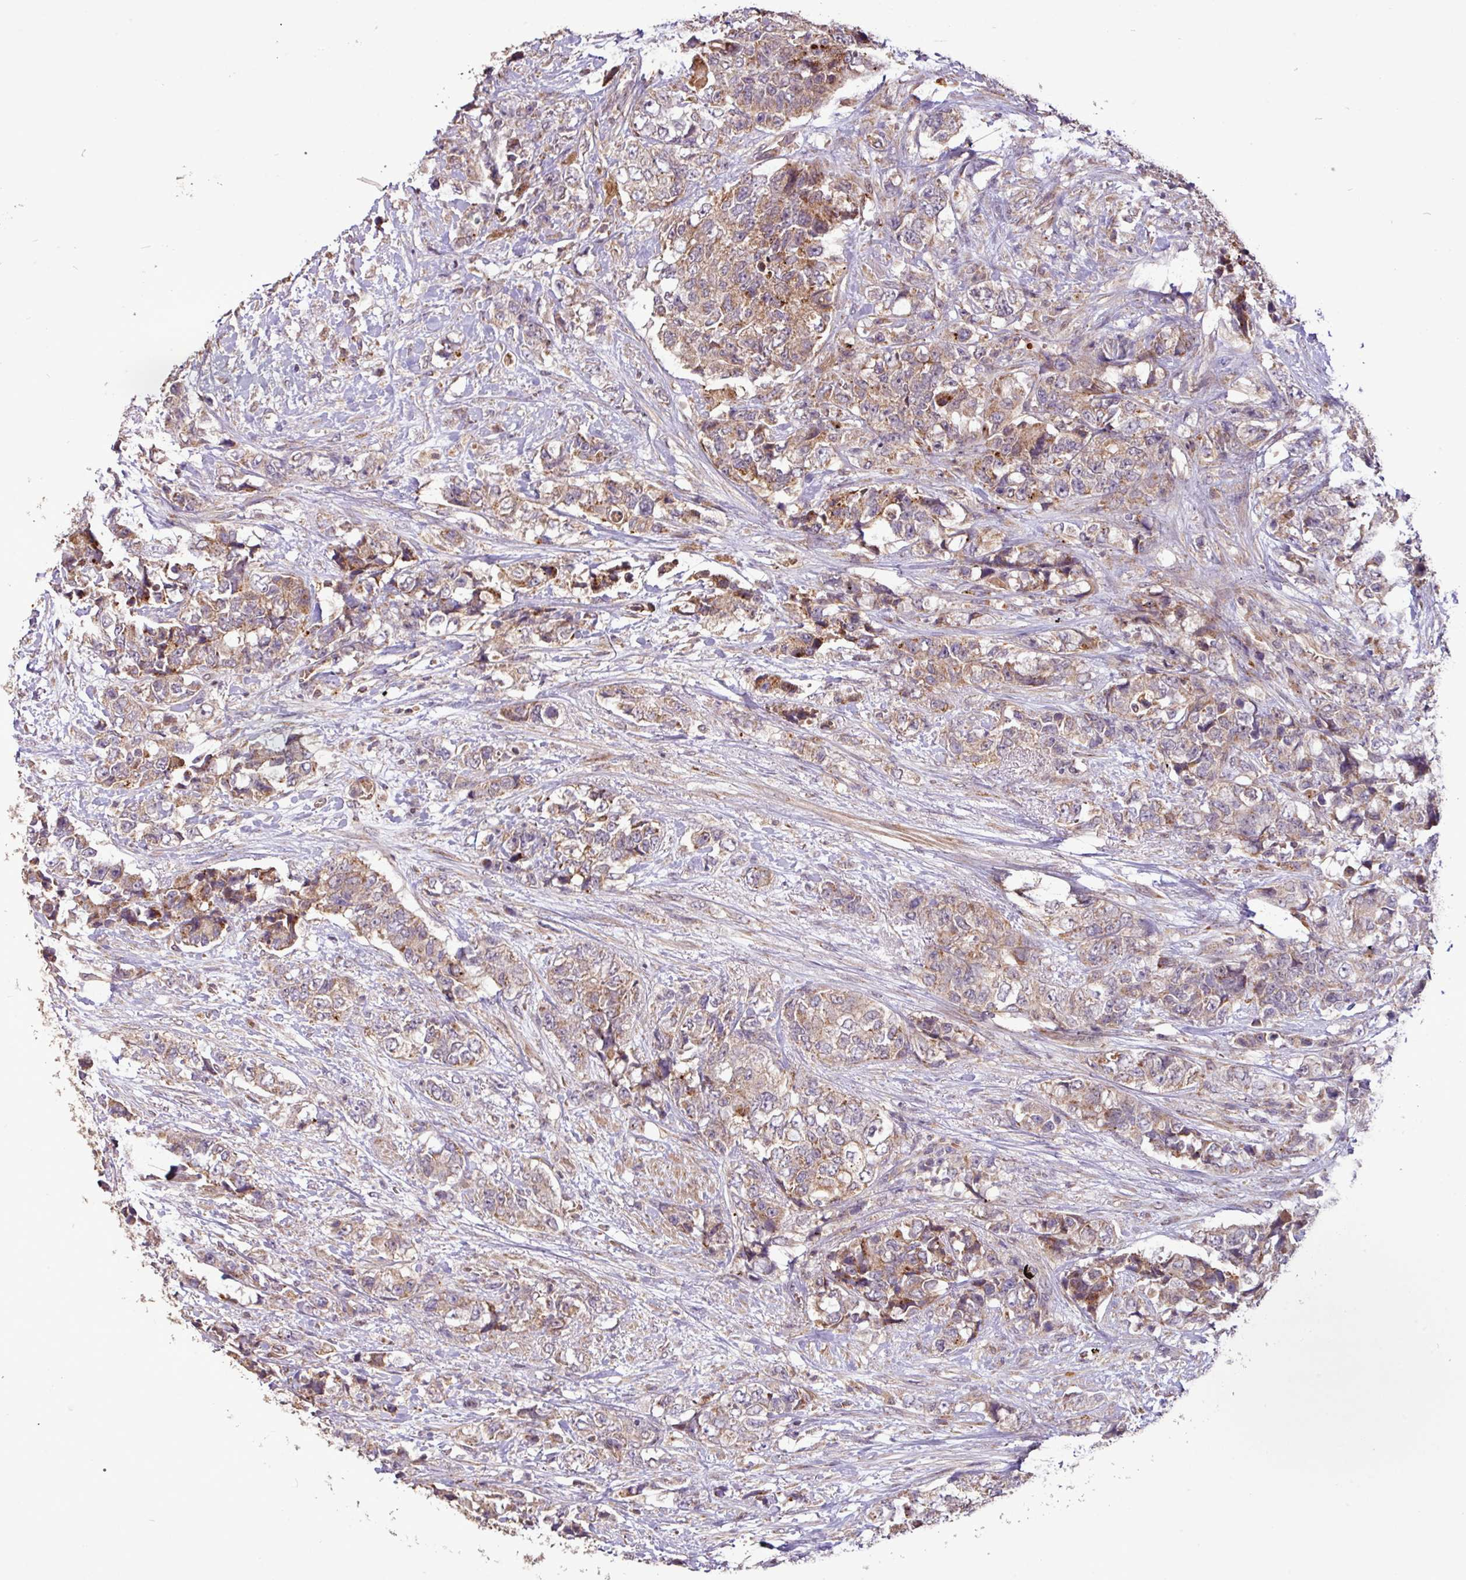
{"staining": {"intensity": "moderate", "quantity": ">75%", "location": "cytoplasmic/membranous"}, "tissue": "urothelial cancer", "cell_type": "Tumor cells", "image_type": "cancer", "snomed": [{"axis": "morphology", "description": "Urothelial carcinoma, High grade"}, {"axis": "topography", "description": "Urinary bladder"}], "caption": "Protein staining of urothelial cancer tissue exhibits moderate cytoplasmic/membranous positivity in about >75% of tumor cells.", "gene": "YPEL3", "patient": {"sex": "female", "age": 78}}